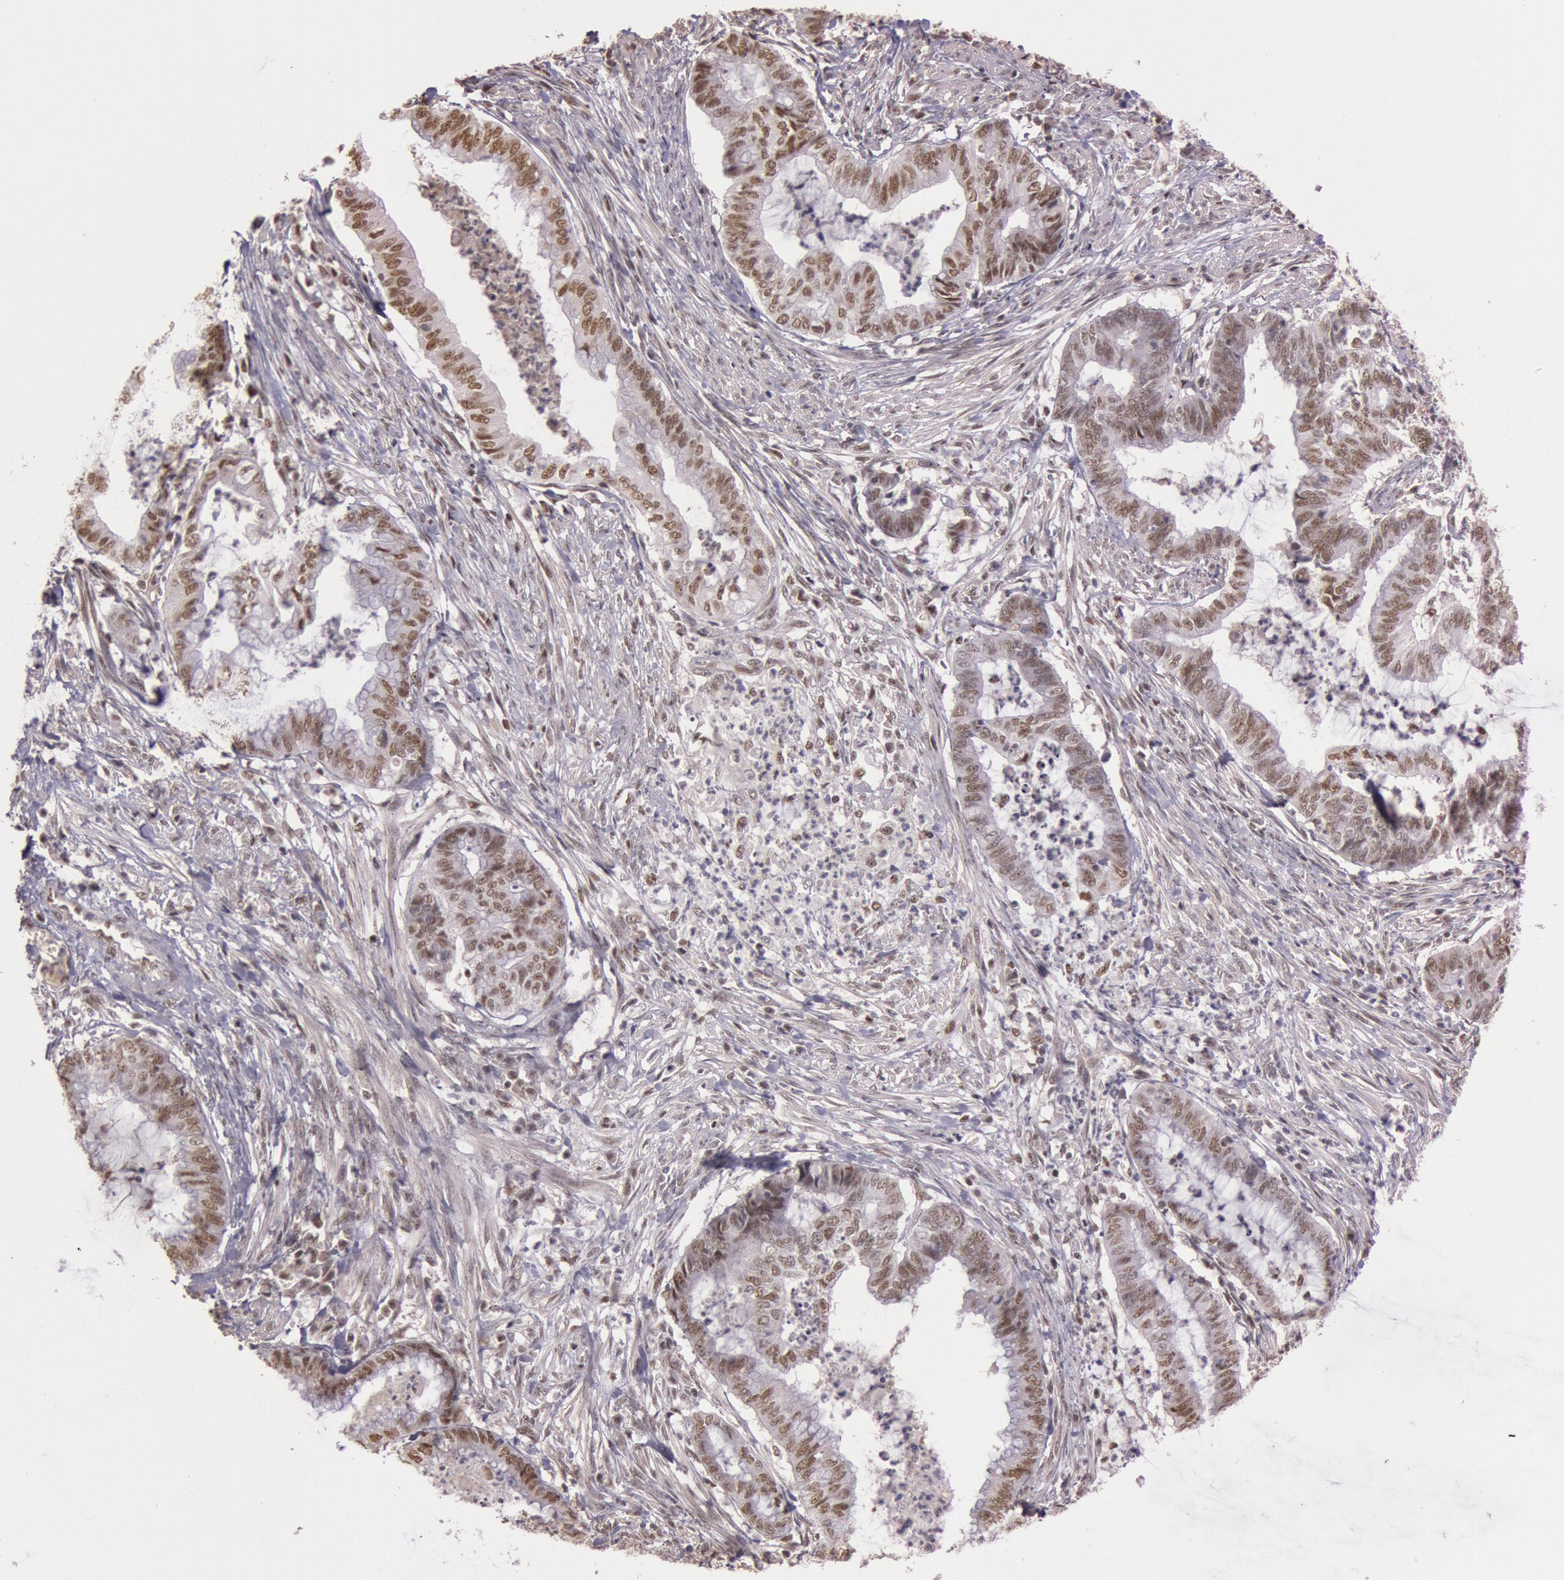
{"staining": {"intensity": "moderate", "quantity": ">75%", "location": "nuclear"}, "tissue": "endometrial cancer", "cell_type": "Tumor cells", "image_type": "cancer", "snomed": [{"axis": "morphology", "description": "Necrosis, NOS"}, {"axis": "morphology", "description": "Adenocarcinoma, NOS"}, {"axis": "topography", "description": "Endometrium"}], "caption": "IHC of adenocarcinoma (endometrial) shows medium levels of moderate nuclear positivity in approximately >75% of tumor cells.", "gene": "TASL", "patient": {"sex": "female", "age": 79}}